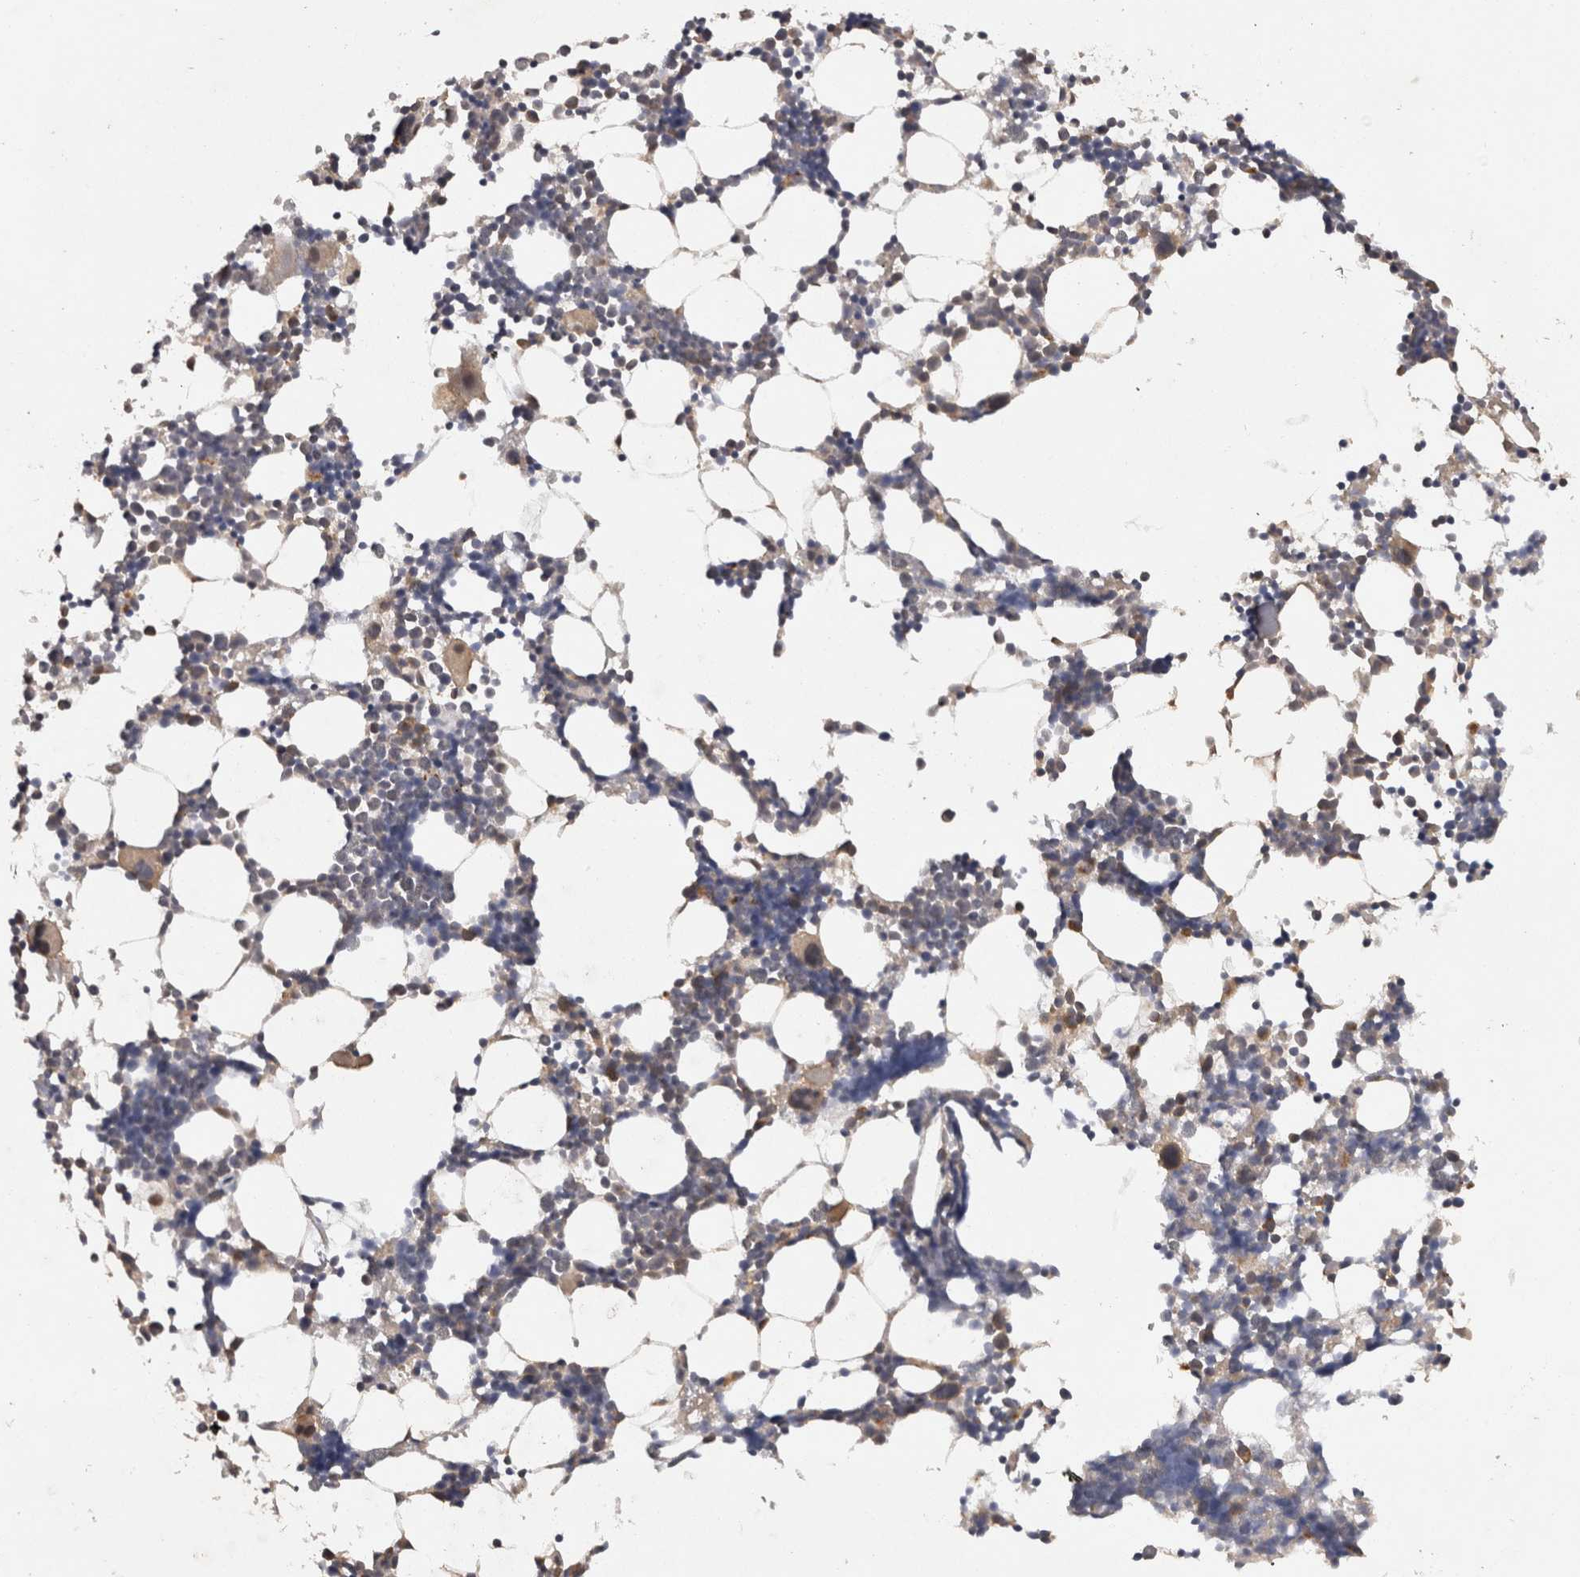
{"staining": {"intensity": "moderate", "quantity": "25%-75%", "location": "cytoplasmic/membranous"}, "tissue": "bone marrow", "cell_type": "Hematopoietic cells", "image_type": "normal", "snomed": [{"axis": "morphology", "description": "Normal tissue, NOS"}, {"axis": "morphology", "description": "Inflammation, NOS"}, {"axis": "topography", "description": "Bone marrow"}], "caption": "Protein staining of normal bone marrow demonstrates moderate cytoplasmic/membranous staining in approximately 25%-75% of hematopoietic cells. Using DAB (3,3'-diaminobenzidine) (brown) and hematoxylin (blue) stains, captured at high magnification using brightfield microscopy.", "gene": "ACAT2", "patient": {"sex": "male", "age": 21}}